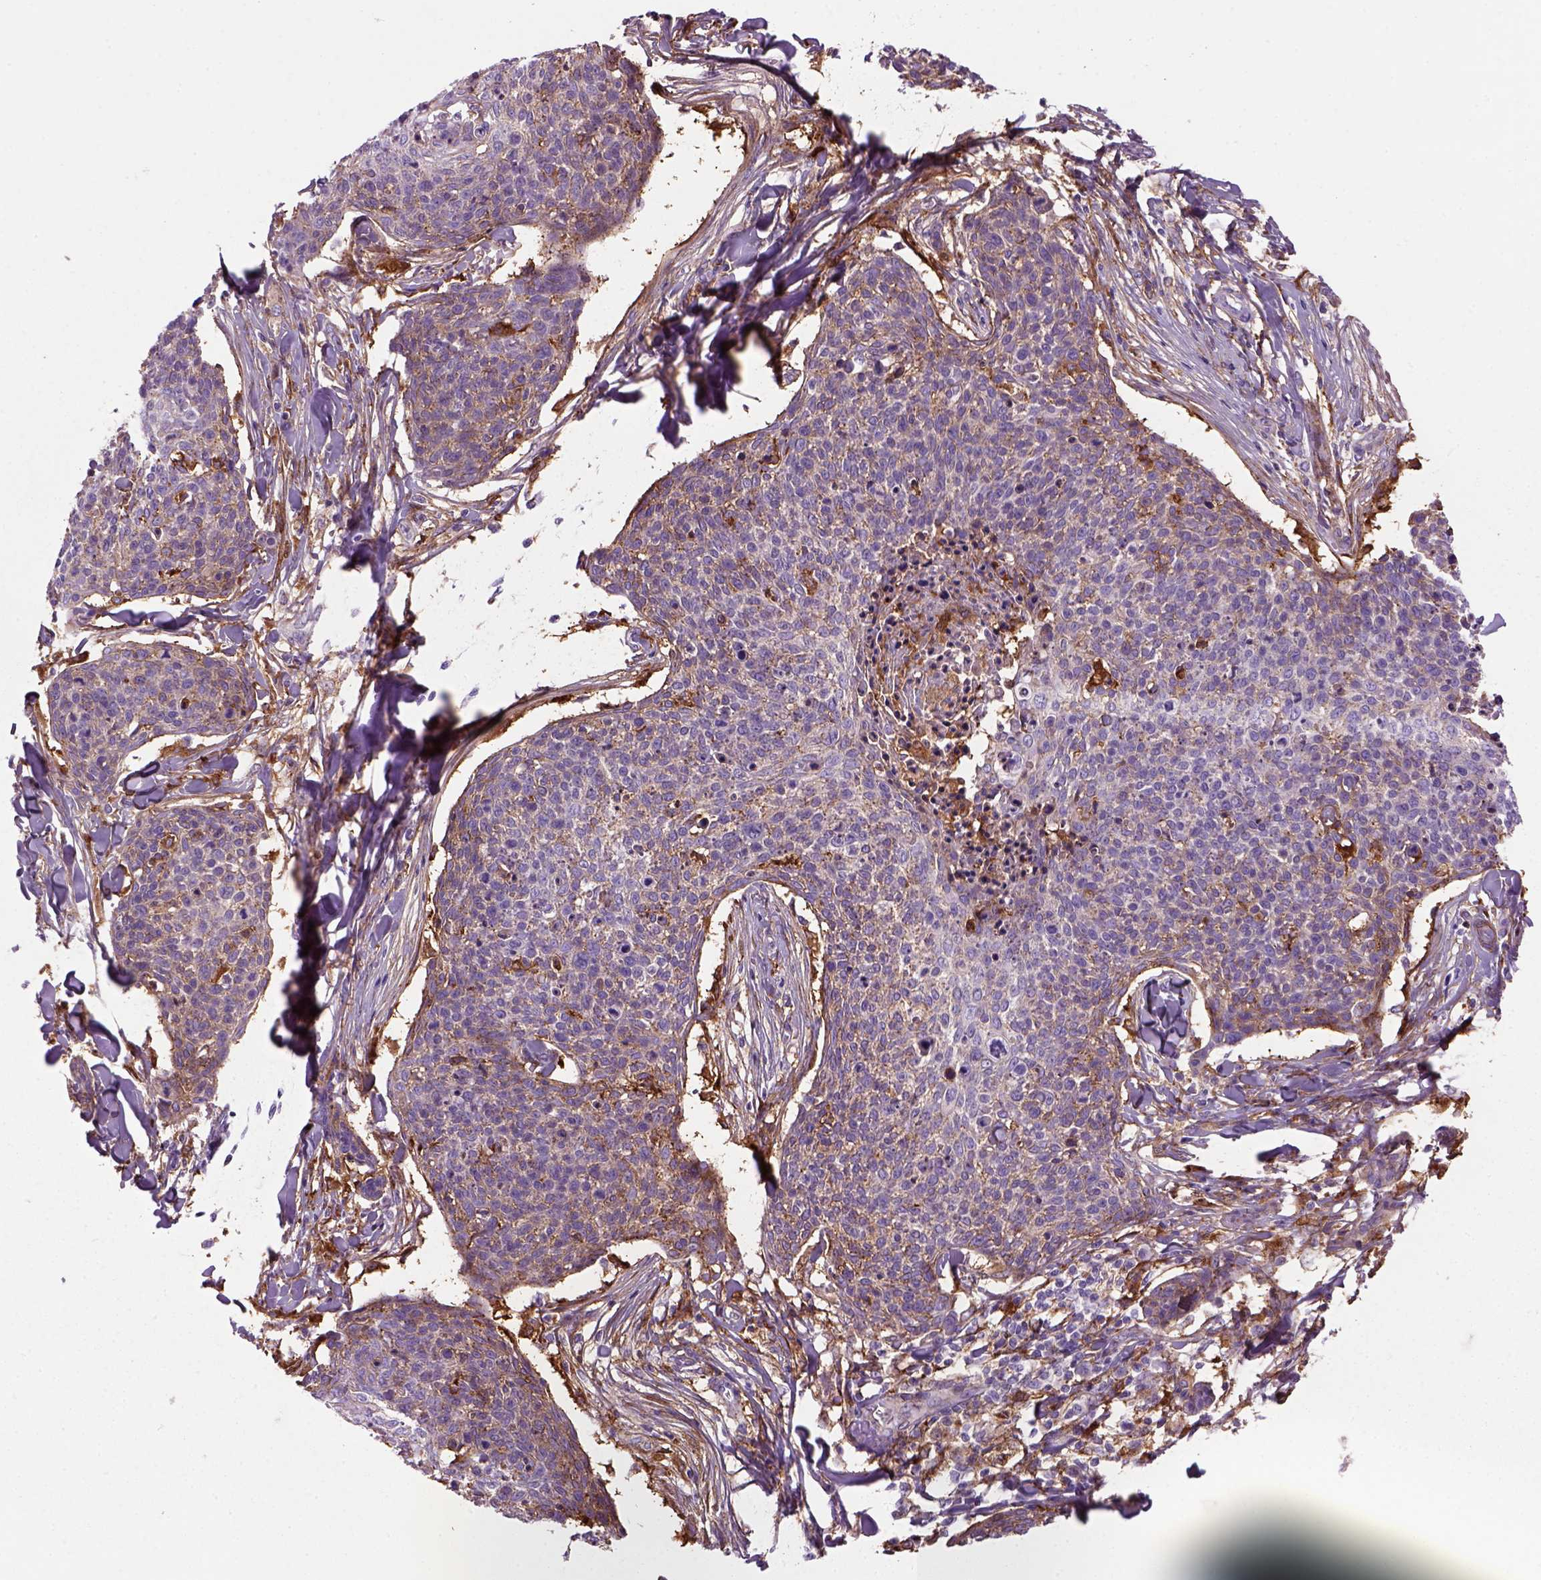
{"staining": {"intensity": "moderate", "quantity": "25%-75%", "location": "cytoplasmic/membranous"}, "tissue": "skin cancer", "cell_type": "Tumor cells", "image_type": "cancer", "snomed": [{"axis": "morphology", "description": "Squamous cell carcinoma, NOS"}, {"axis": "topography", "description": "Skin"}, {"axis": "topography", "description": "Vulva"}], "caption": "This histopathology image displays immunohistochemistry (IHC) staining of human skin squamous cell carcinoma, with medium moderate cytoplasmic/membranous expression in approximately 25%-75% of tumor cells.", "gene": "MARCKS", "patient": {"sex": "female", "age": 75}}